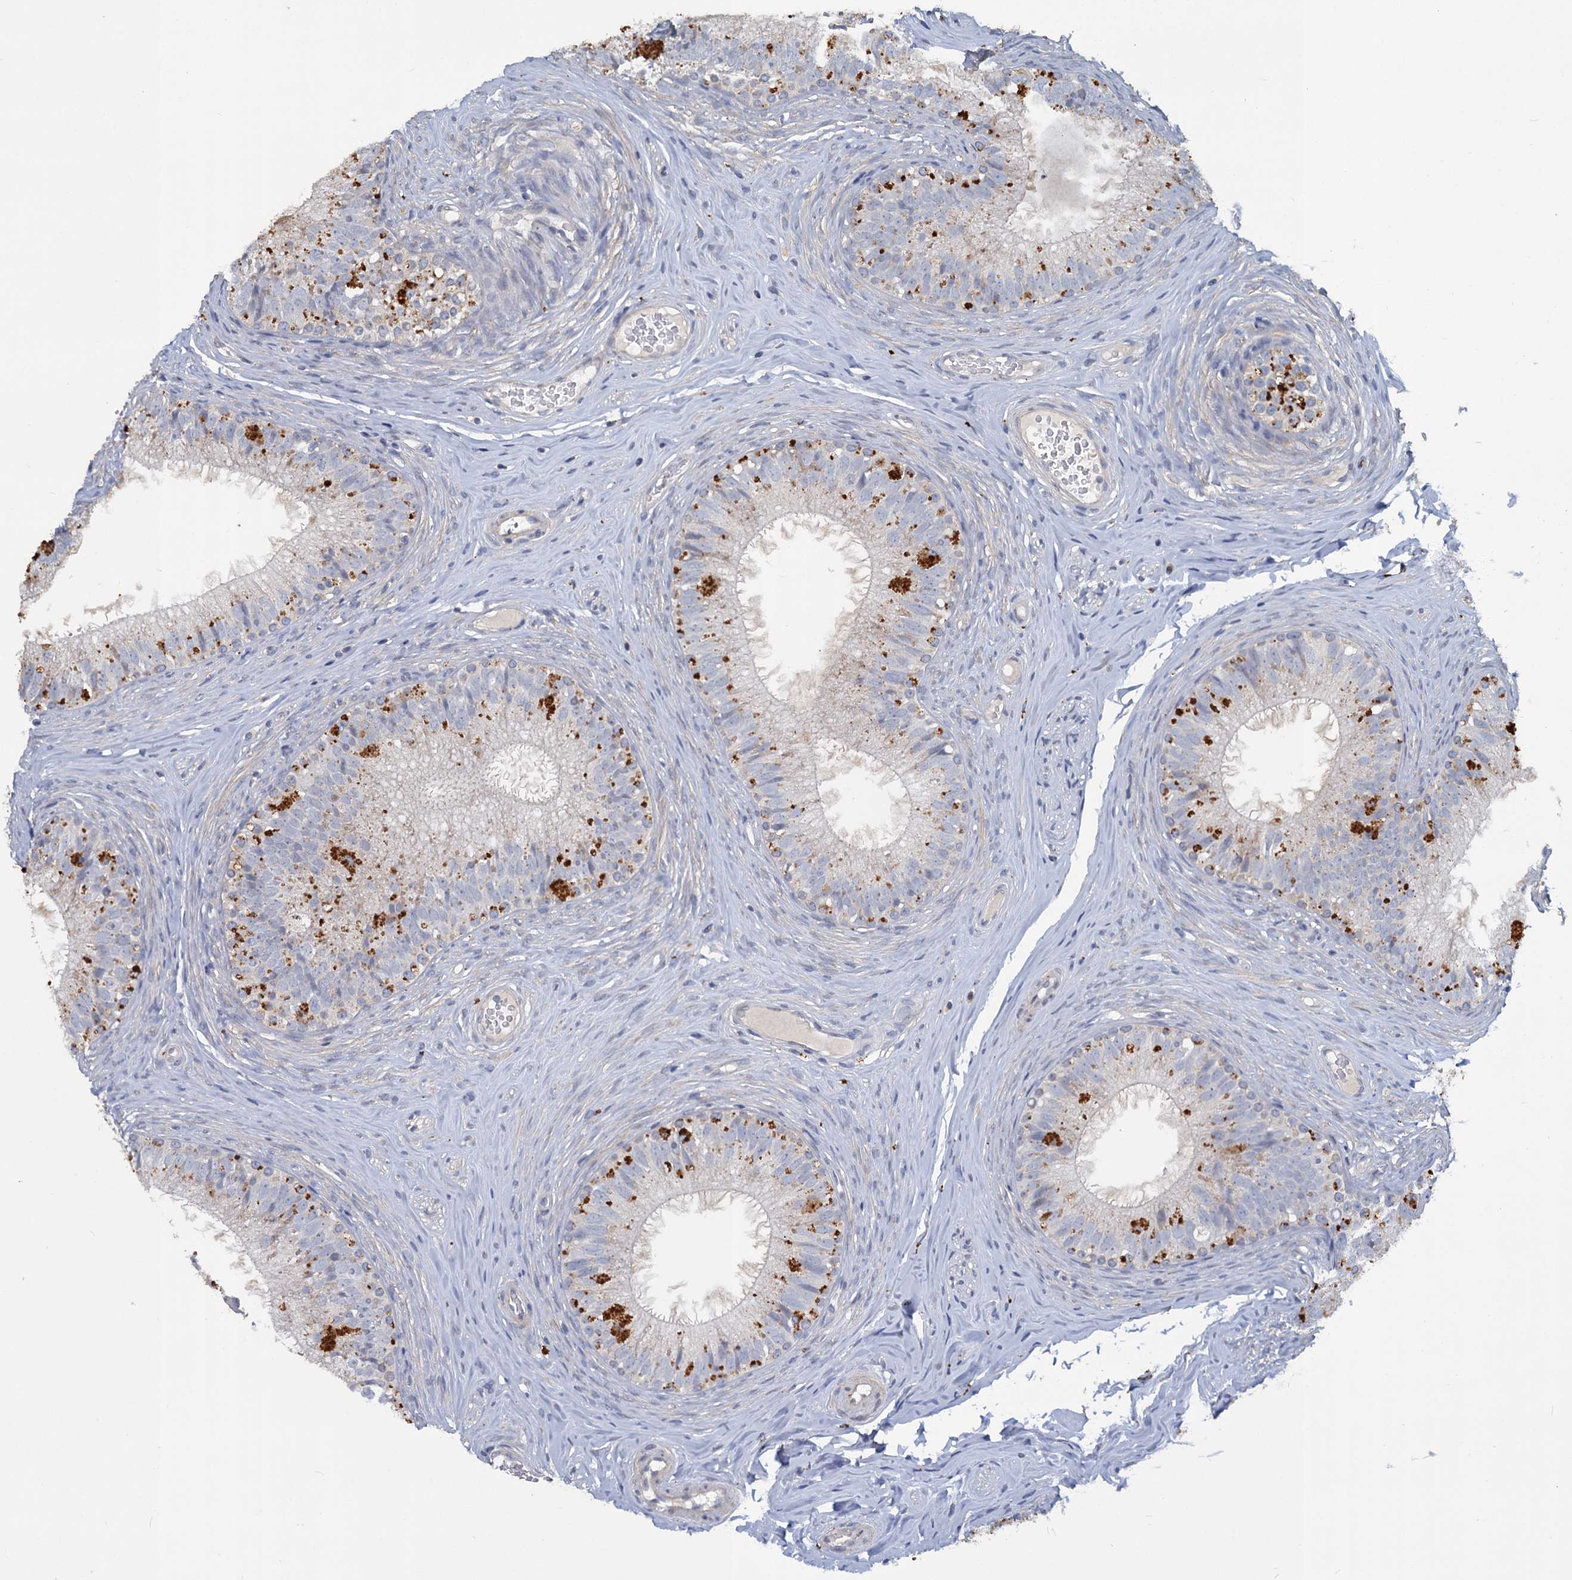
{"staining": {"intensity": "moderate", "quantity": "25%-75%", "location": "cytoplasmic/membranous"}, "tissue": "epididymis", "cell_type": "Glandular cells", "image_type": "normal", "snomed": [{"axis": "morphology", "description": "Normal tissue, NOS"}, {"axis": "topography", "description": "Epididymis"}], "caption": "Immunohistochemistry (DAB (3,3'-diaminobenzidine)) staining of unremarkable epididymis exhibits moderate cytoplasmic/membranous protein expression in approximately 25%-75% of glandular cells. (DAB = brown stain, brightfield microscopy at high magnification).", "gene": "SLC2A7", "patient": {"sex": "male", "age": 34}}